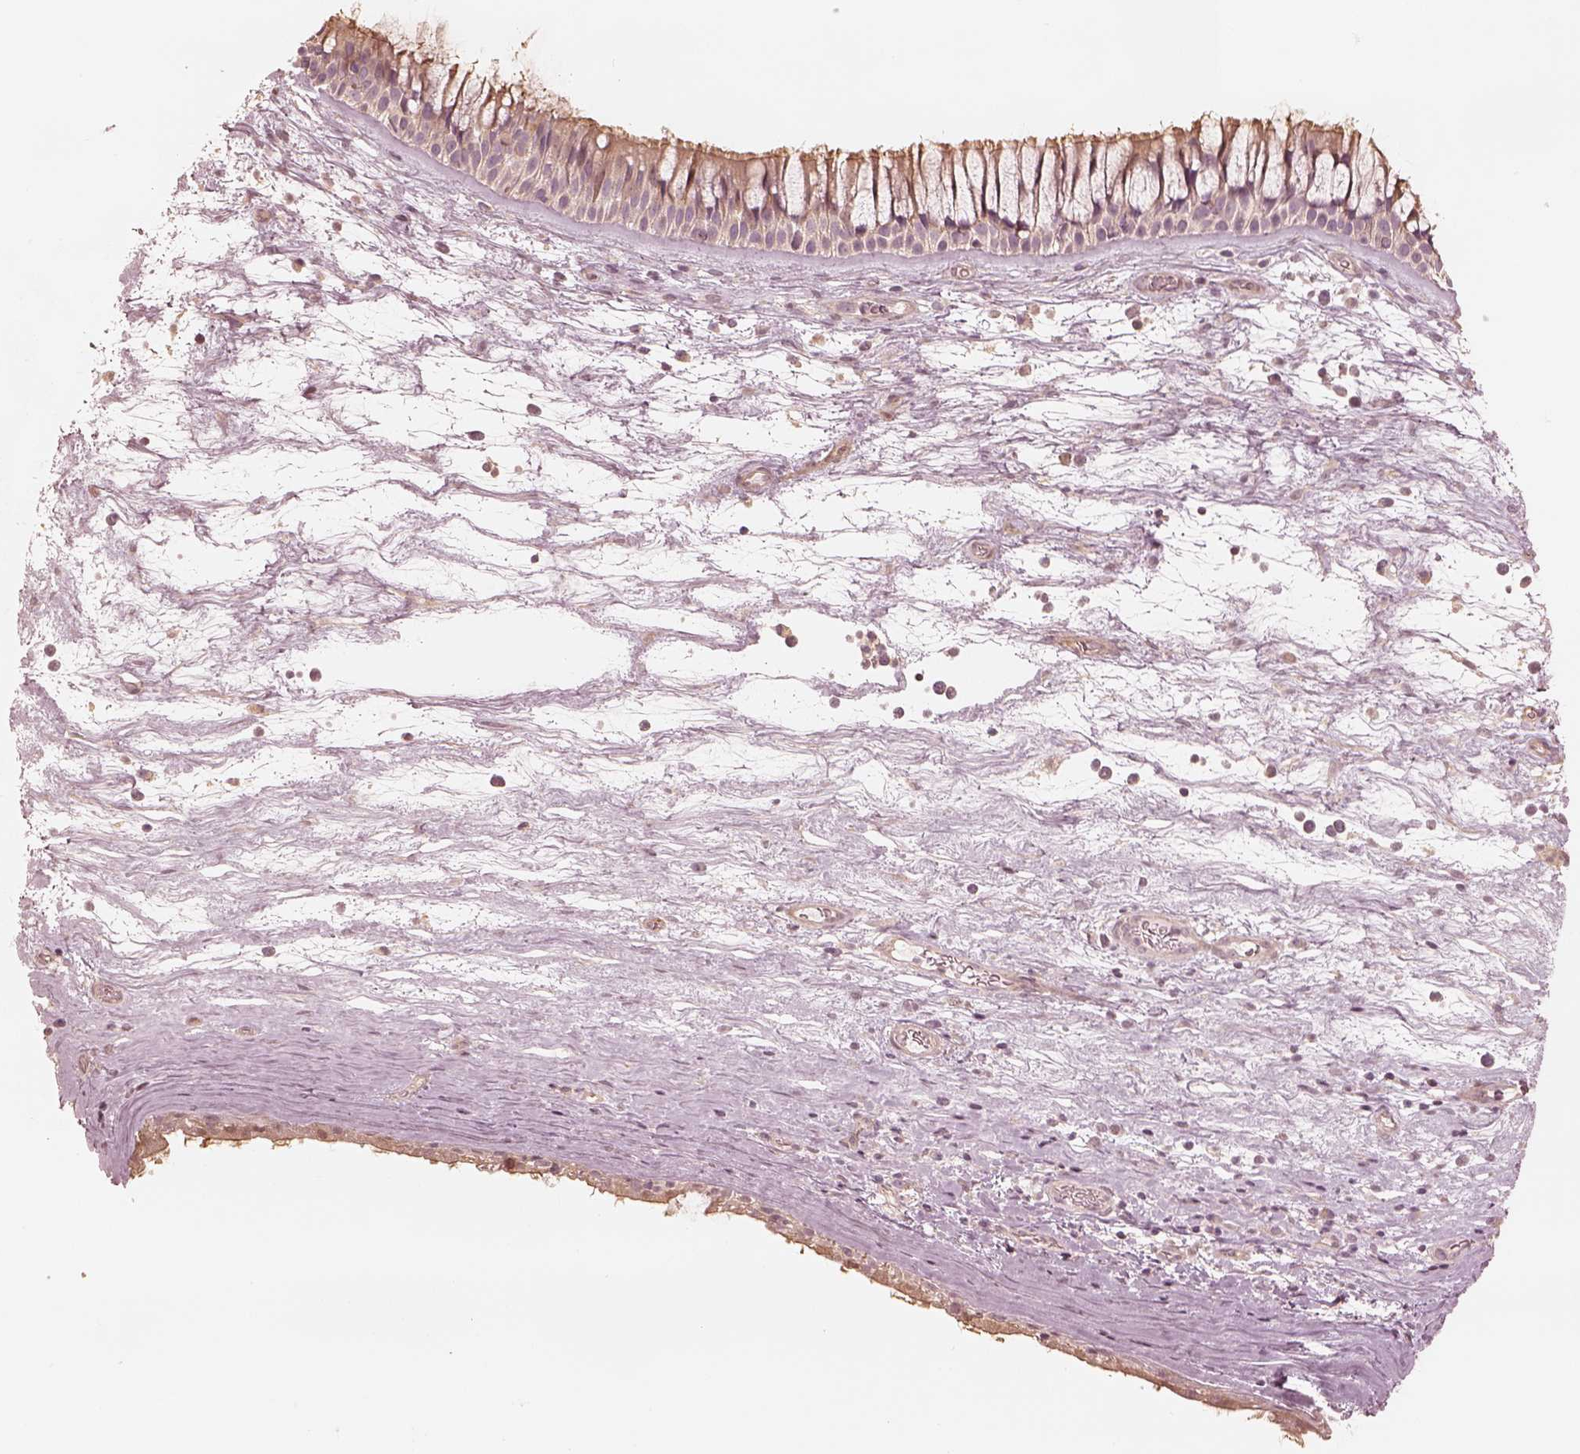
{"staining": {"intensity": "weak", "quantity": "<25%", "location": "cytoplasmic/membranous"}, "tissue": "nasopharynx", "cell_type": "Respiratory epithelial cells", "image_type": "normal", "snomed": [{"axis": "morphology", "description": "Normal tissue, NOS"}, {"axis": "topography", "description": "Nasopharynx"}], "caption": "IHC photomicrograph of normal nasopharynx: nasopharynx stained with DAB (3,3'-diaminobenzidine) shows no significant protein staining in respiratory epithelial cells.", "gene": "KIF5C", "patient": {"sex": "male", "age": 74}}